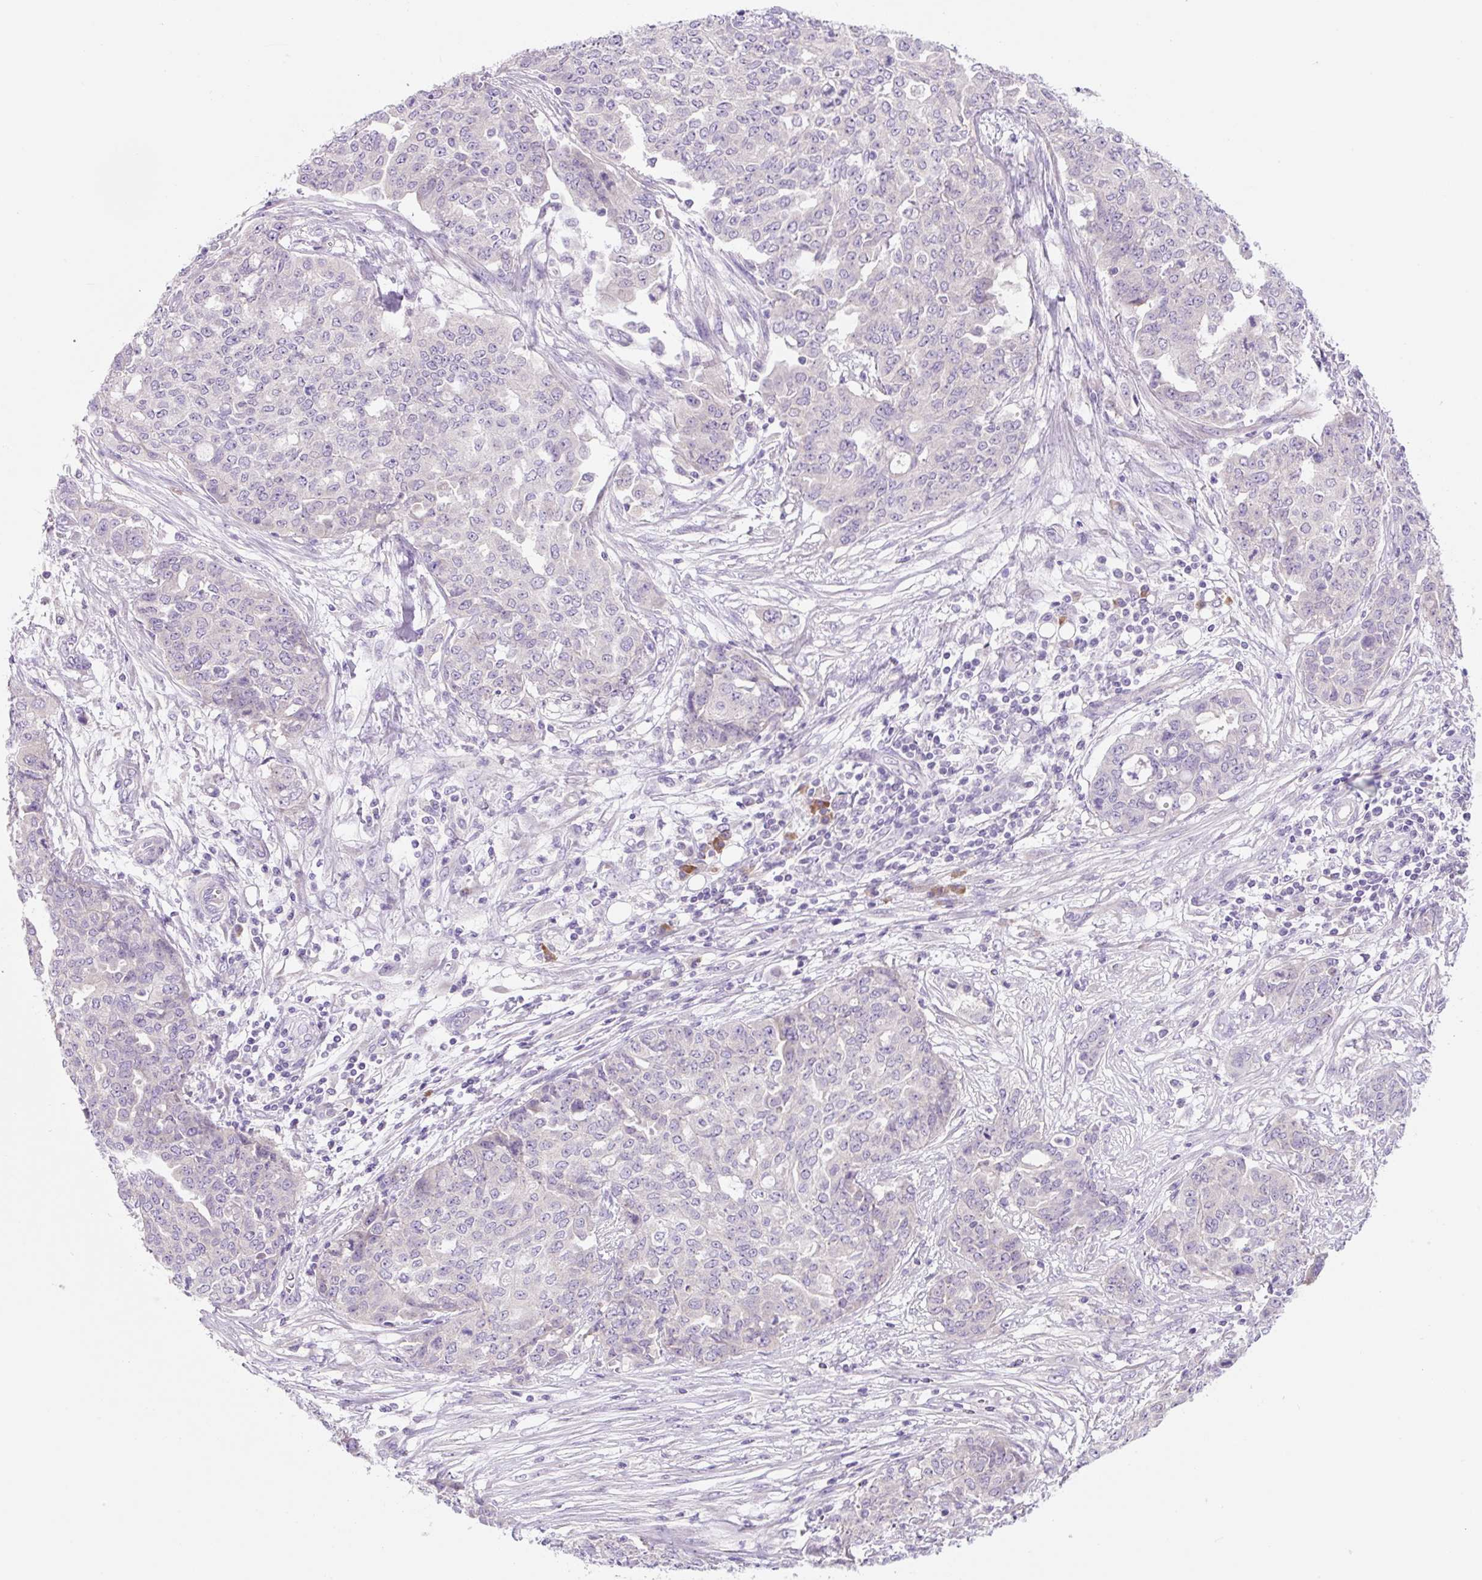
{"staining": {"intensity": "negative", "quantity": "none", "location": "none"}, "tissue": "ovarian cancer", "cell_type": "Tumor cells", "image_type": "cancer", "snomed": [{"axis": "morphology", "description": "Cystadenocarcinoma, serous, NOS"}, {"axis": "topography", "description": "Soft tissue"}, {"axis": "topography", "description": "Ovary"}], "caption": "An immunohistochemistry (IHC) histopathology image of ovarian cancer (serous cystadenocarcinoma) is shown. There is no staining in tumor cells of ovarian cancer (serous cystadenocarcinoma).", "gene": "CELF6", "patient": {"sex": "female", "age": 57}}